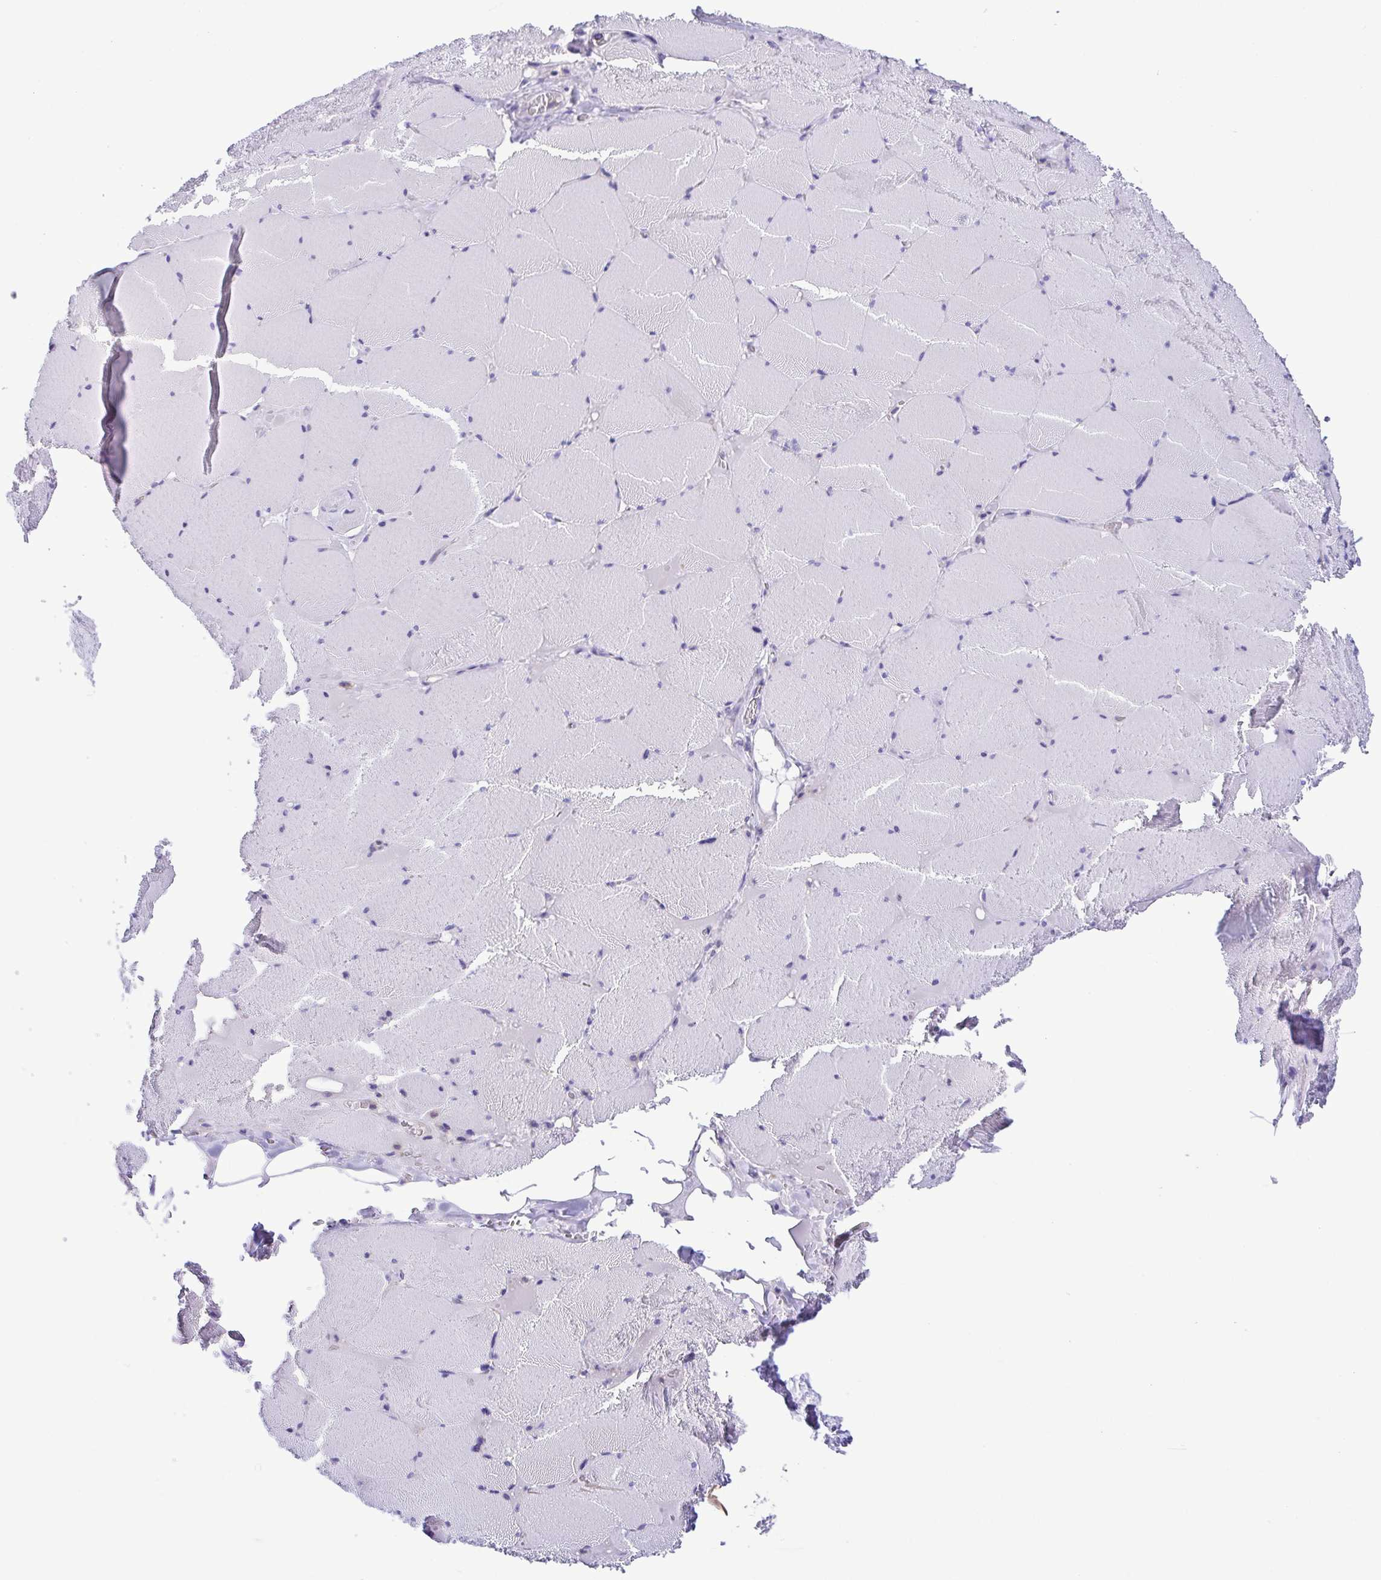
{"staining": {"intensity": "weak", "quantity": "<25%", "location": "cytoplasmic/membranous"}, "tissue": "skeletal muscle", "cell_type": "Myocytes", "image_type": "normal", "snomed": [{"axis": "morphology", "description": "Normal tissue, NOS"}, {"axis": "topography", "description": "Skeletal muscle"}, {"axis": "topography", "description": "Head-Neck"}], "caption": "Human skeletal muscle stained for a protein using IHC displays no staining in myocytes.", "gene": "GPR182", "patient": {"sex": "male", "age": 66}}